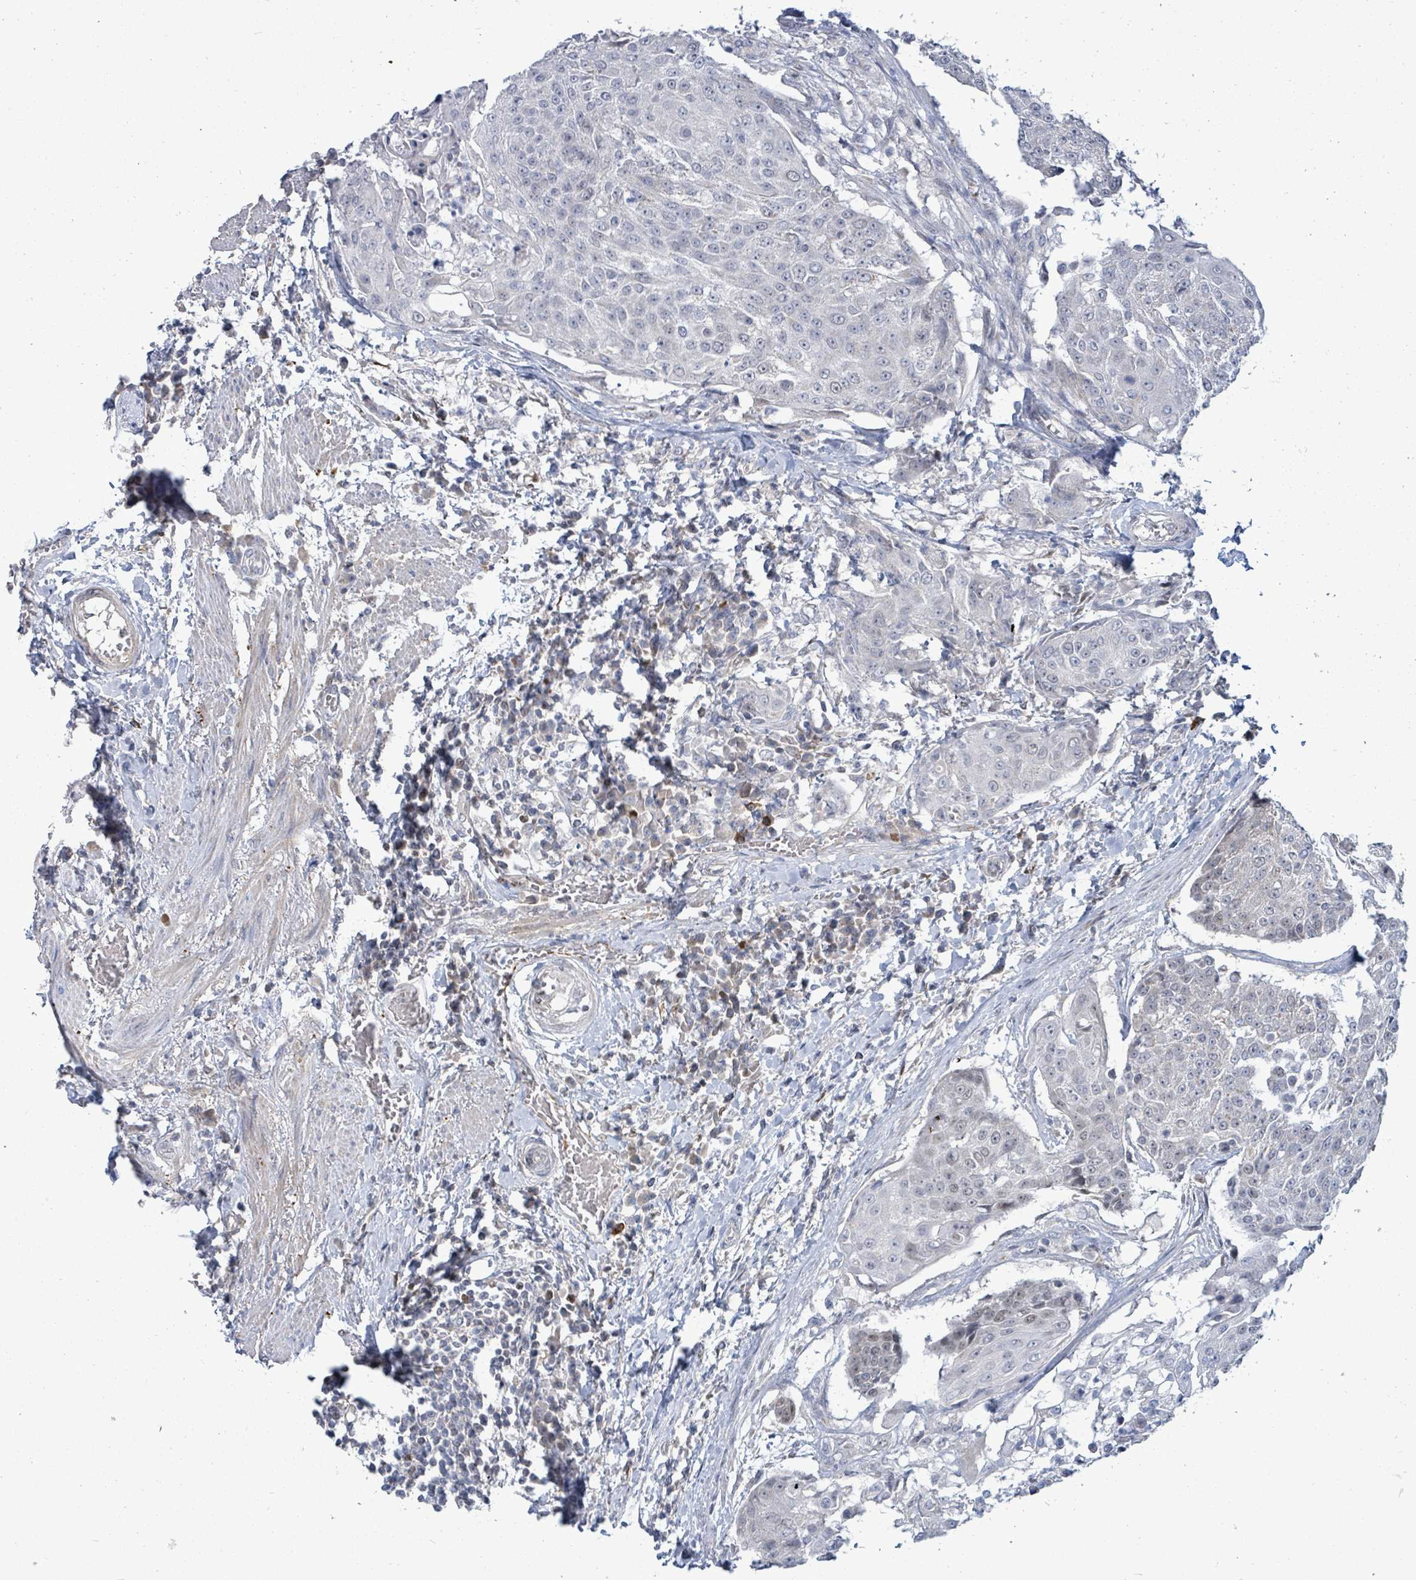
{"staining": {"intensity": "negative", "quantity": "none", "location": "none"}, "tissue": "urothelial cancer", "cell_type": "Tumor cells", "image_type": "cancer", "snomed": [{"axis": "morphology", "description": "Urothelial carcinoma, High grade"}, {"axis": "topography", "description": "Urinary bladder"}], "caption": "Immunohistochemistry of urothelial cancer reveals no positivity in tumor cells.", "gene": "ZFPM1", "patient": {"sex": "female", "age": 63}}